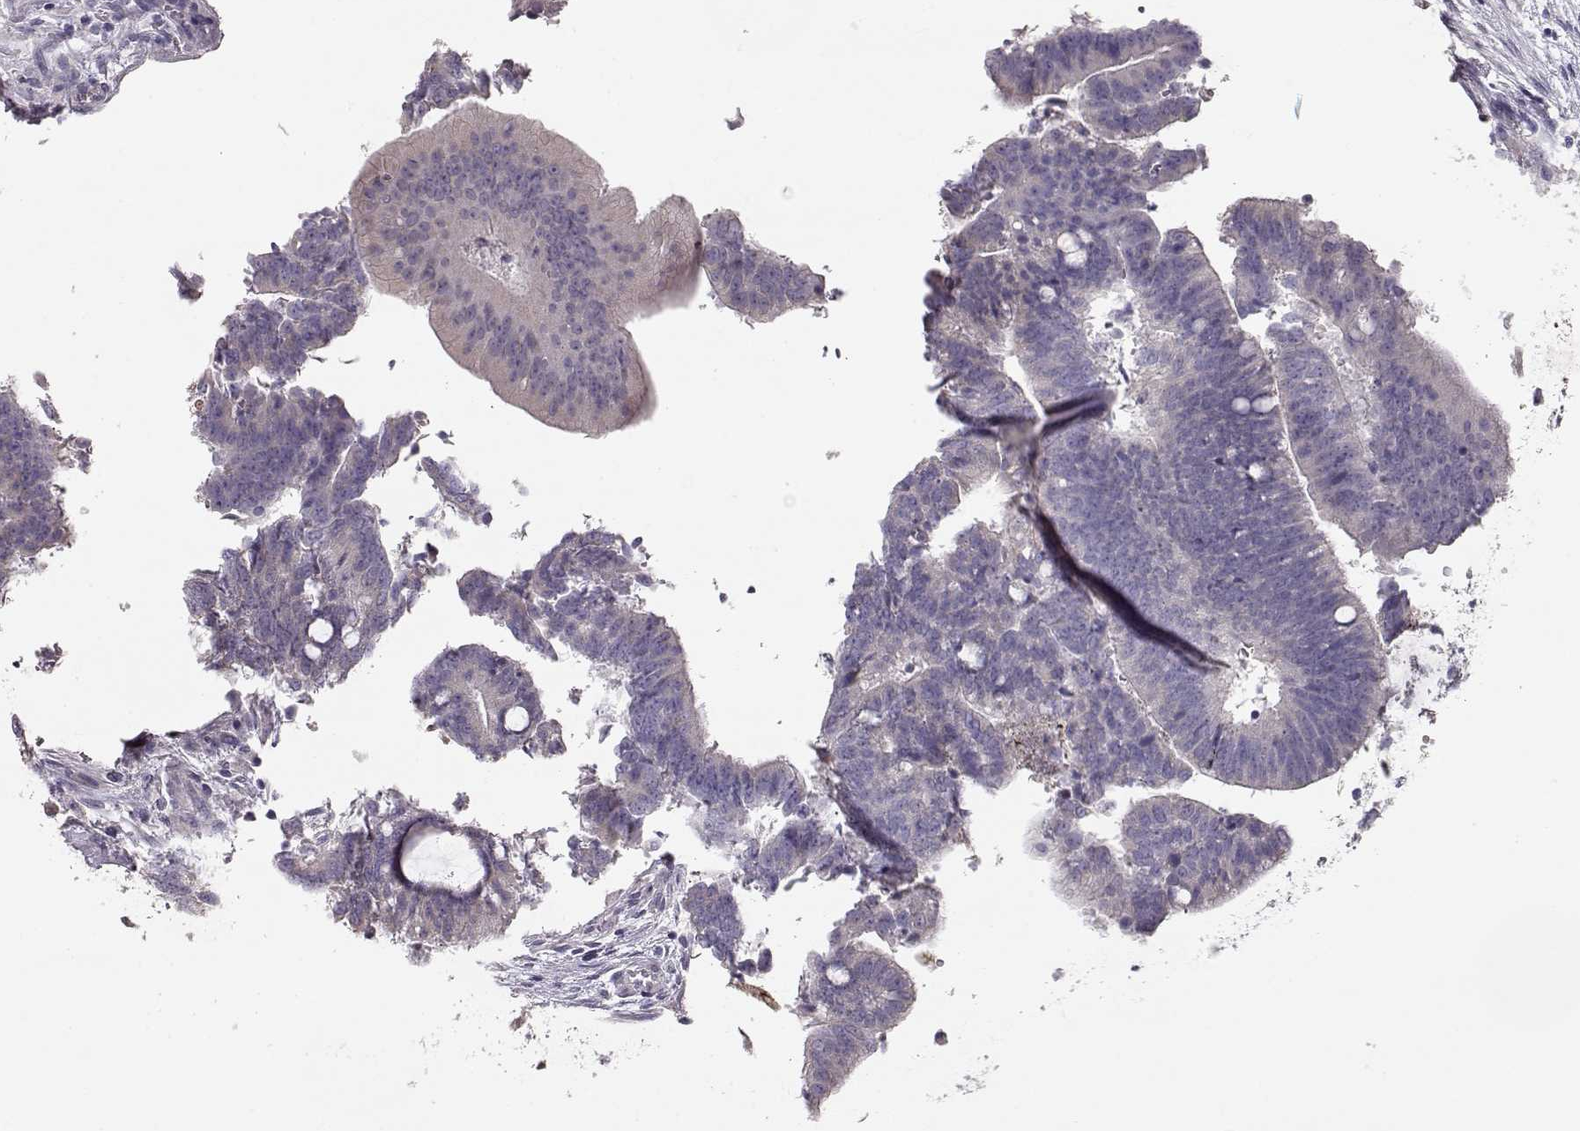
{"staining": {"intensity": "negative", "quantity": "none", "location": "none"}, "tissue": "colorectal cancer", "cell_type": "Tumor cells", "image_type": "cancer", "snomed": [{"axis": "morphology", "description": "Adenocarcinoma, NOS"}, {"axis": "topography", "description": "Colon"}], "caption": "IHC of human adenocarcinoma (colorectal) reveals no staining in tumor cells.", "gene": "GLIPR1L2", "patient": {"sex": "female", "age": 43}}